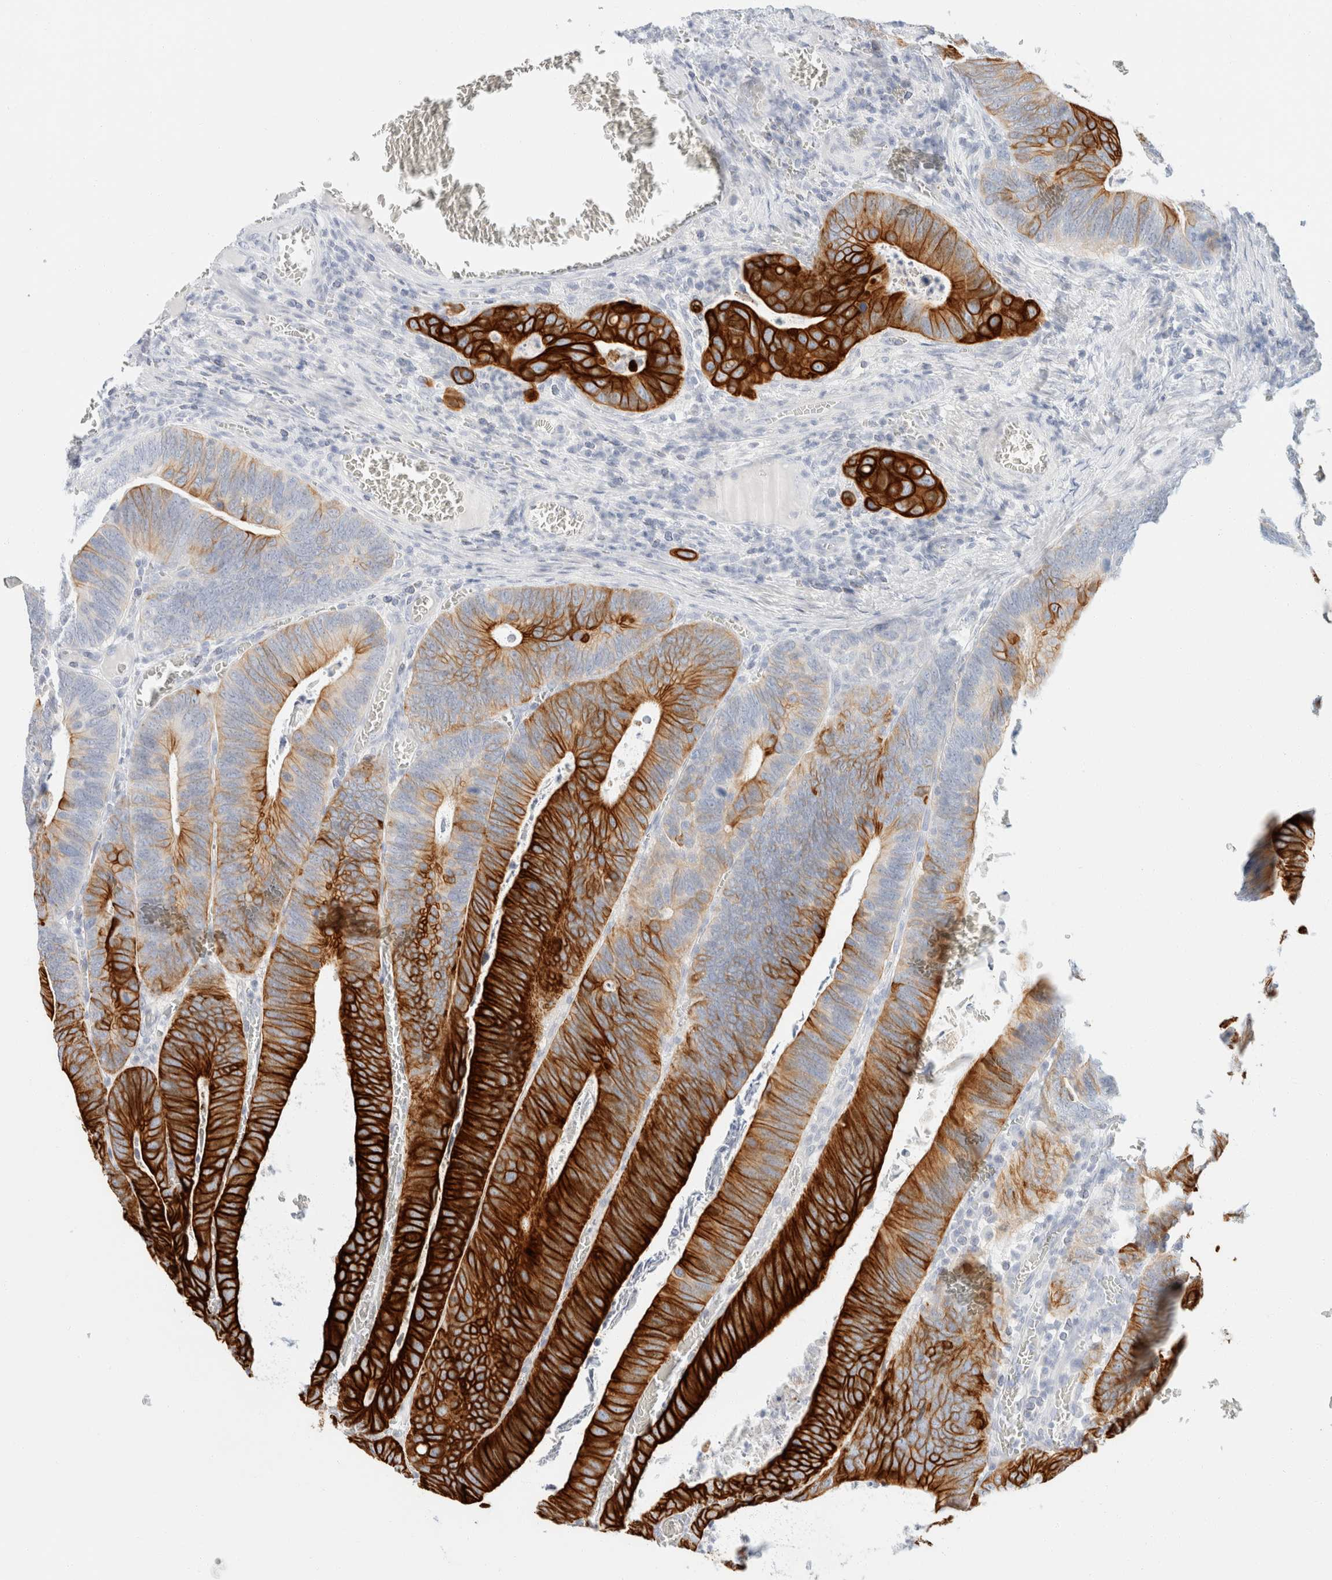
{"staining": {"intensity": "strong", "quantity": ">75%", "location": "cytoplasmic/membranous"}, "tissue": "colorectal cancer", "cell_type": "Tumor cells", "image_type": "cancer", "snomed": [{"axis": "morphology", "description": "Inflammation, NOS"}, {"axis": "morphology", "description": "Adenocarcinoma, NOS"}, {"axis": "topography", "description": "Colon"}], "caption": "Protein analysis of colorectal adenocarcinoma tissue demonstrates strong cytoplasmic/membranous positivity in approximately >75% of tumor cells.", "gene": "KRT20", "patient": {"sex": "male", "age": 72}}